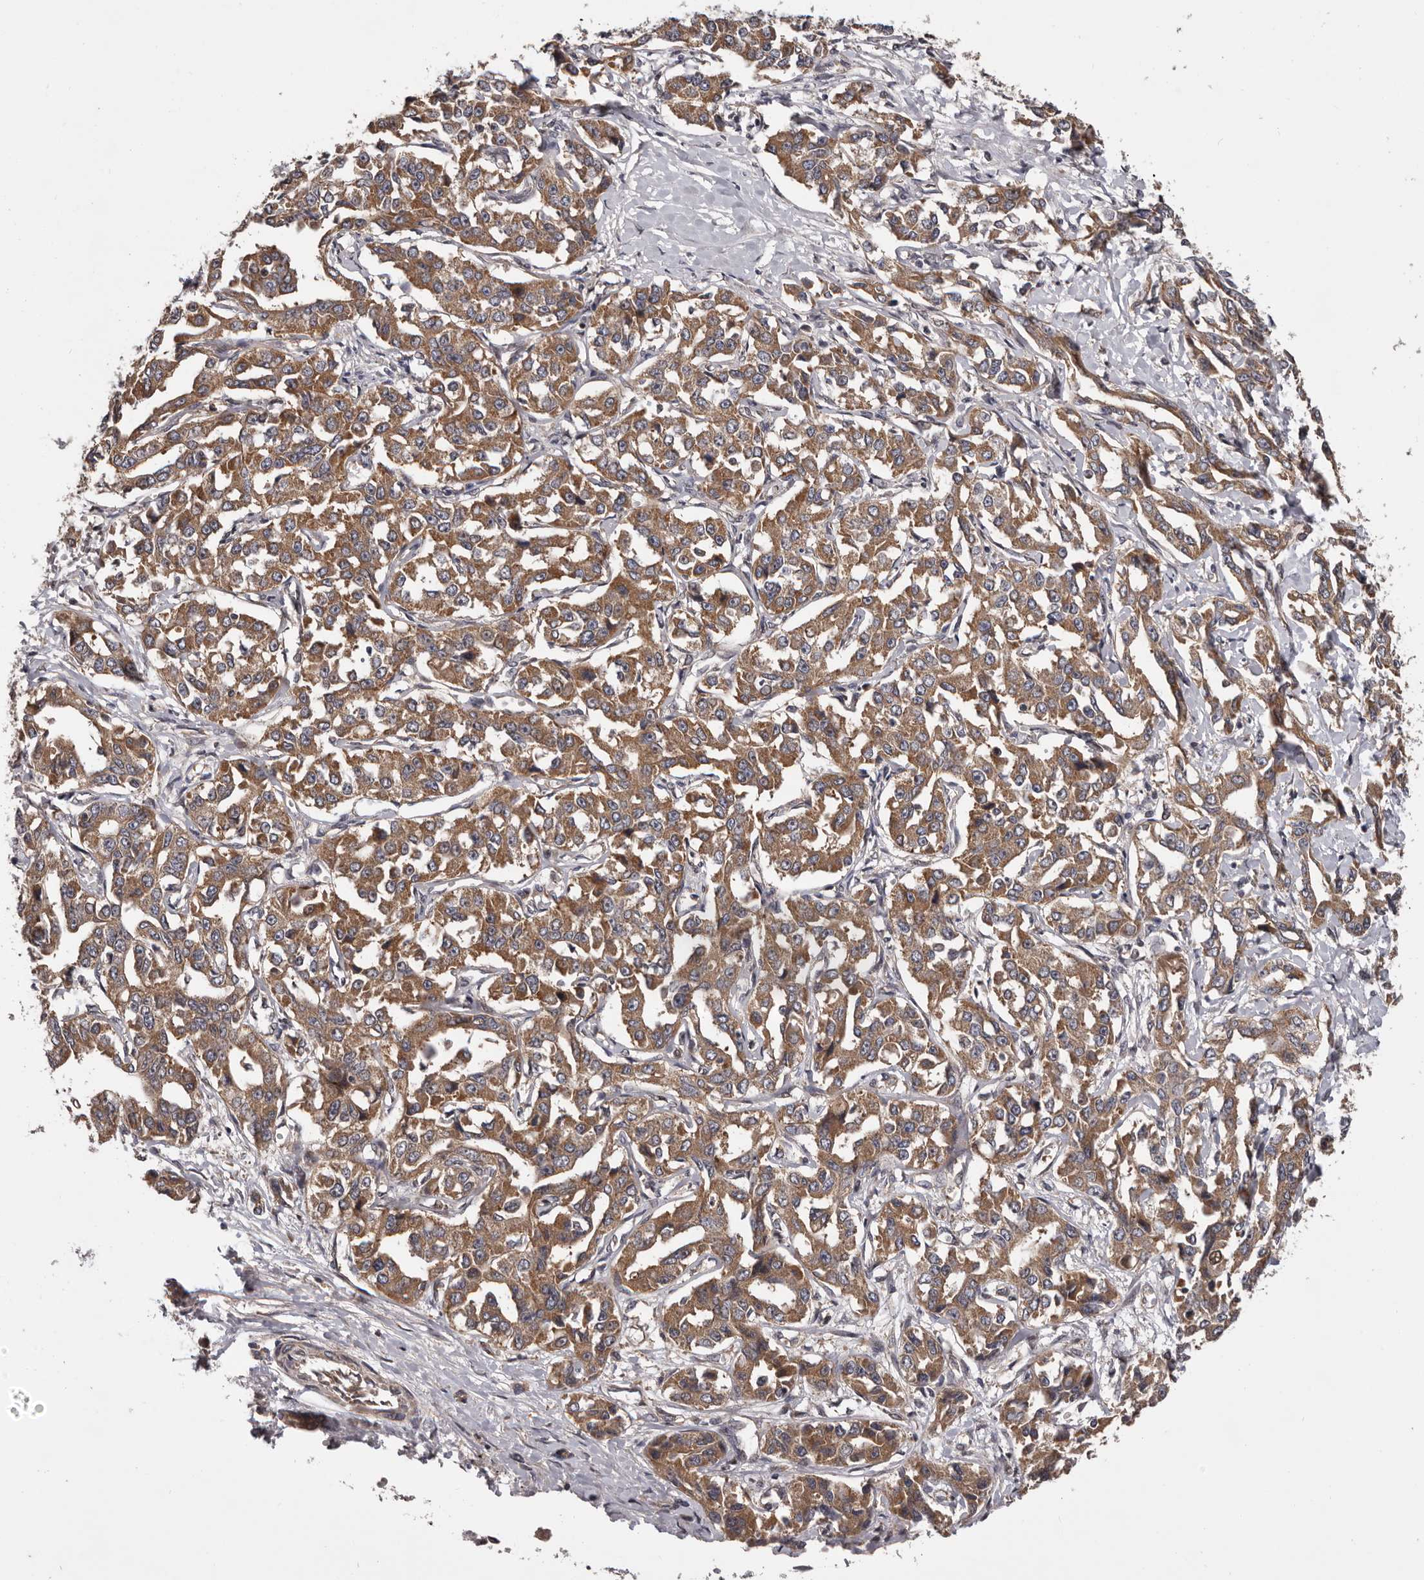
{"staining": {"intensity": "moderate", "quantity": ">75%", "location": "cytoplasmic/membranous"}, "tissue": "liver cancer", "cell_type": "Tumor cells", "image_type": "cancer", "snomed": [{"axis": "morphology", "description": "Cholangiocarcinoma"}, {"axis": "topography", "description": "Liver"}], "caption": "This micrograph exhibits IHC staining of human liver cancer (cholangiocarcinoma), with medium moderate cytoplasmic/membranous expression in about >75% of tumor cells.", "gene": "VPS37A", "patient": {"sex": "male", "age": 59}}